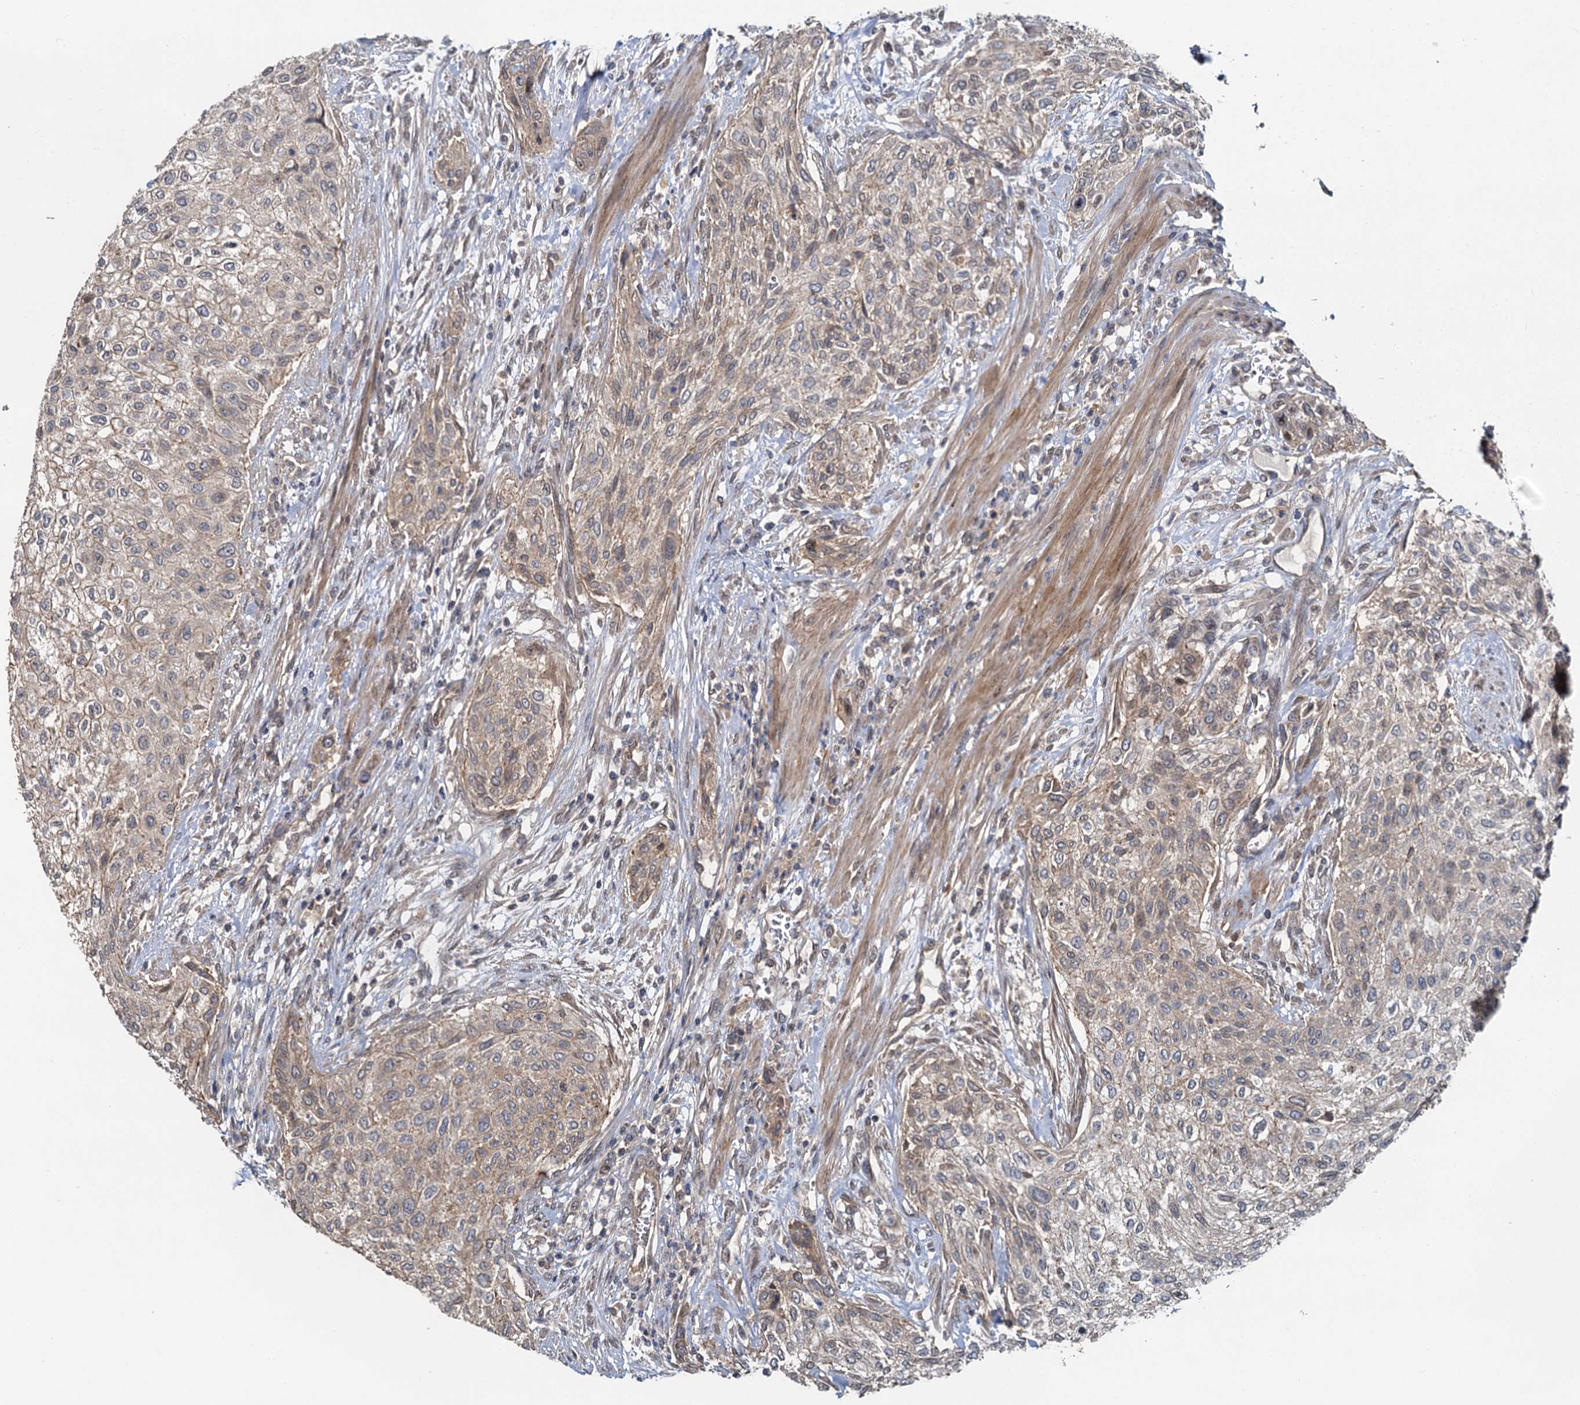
{"staining": {"intensity": "weak", "quantity": "25%-75%", "location": "cytoplasmic/membranous"}, "tissue": "urothelial cancer", "cell_type": "Tumor cells", "image_type": "cancer", "snomed": [{"axis": "morphology", "description": "Normal tissue, NOS"}, {"axis": "morphology", "description": "Urothelial carcinoma, NOS"}, {"axis": "topography", "description": "Urinary bladder"}, {"axis": "topography", "description": "Peripheral nerve tissue"}], "caption": "DAB (3,3'-diaminobenzidine) immunohistochemical staining of human urothelial cancer reveals weak cytoplasmic/membranous protein staining in approximately 25%-75% of tumor cells.", "gene": "ZNF324", "patient": {"sex": "male", "age": 35}}